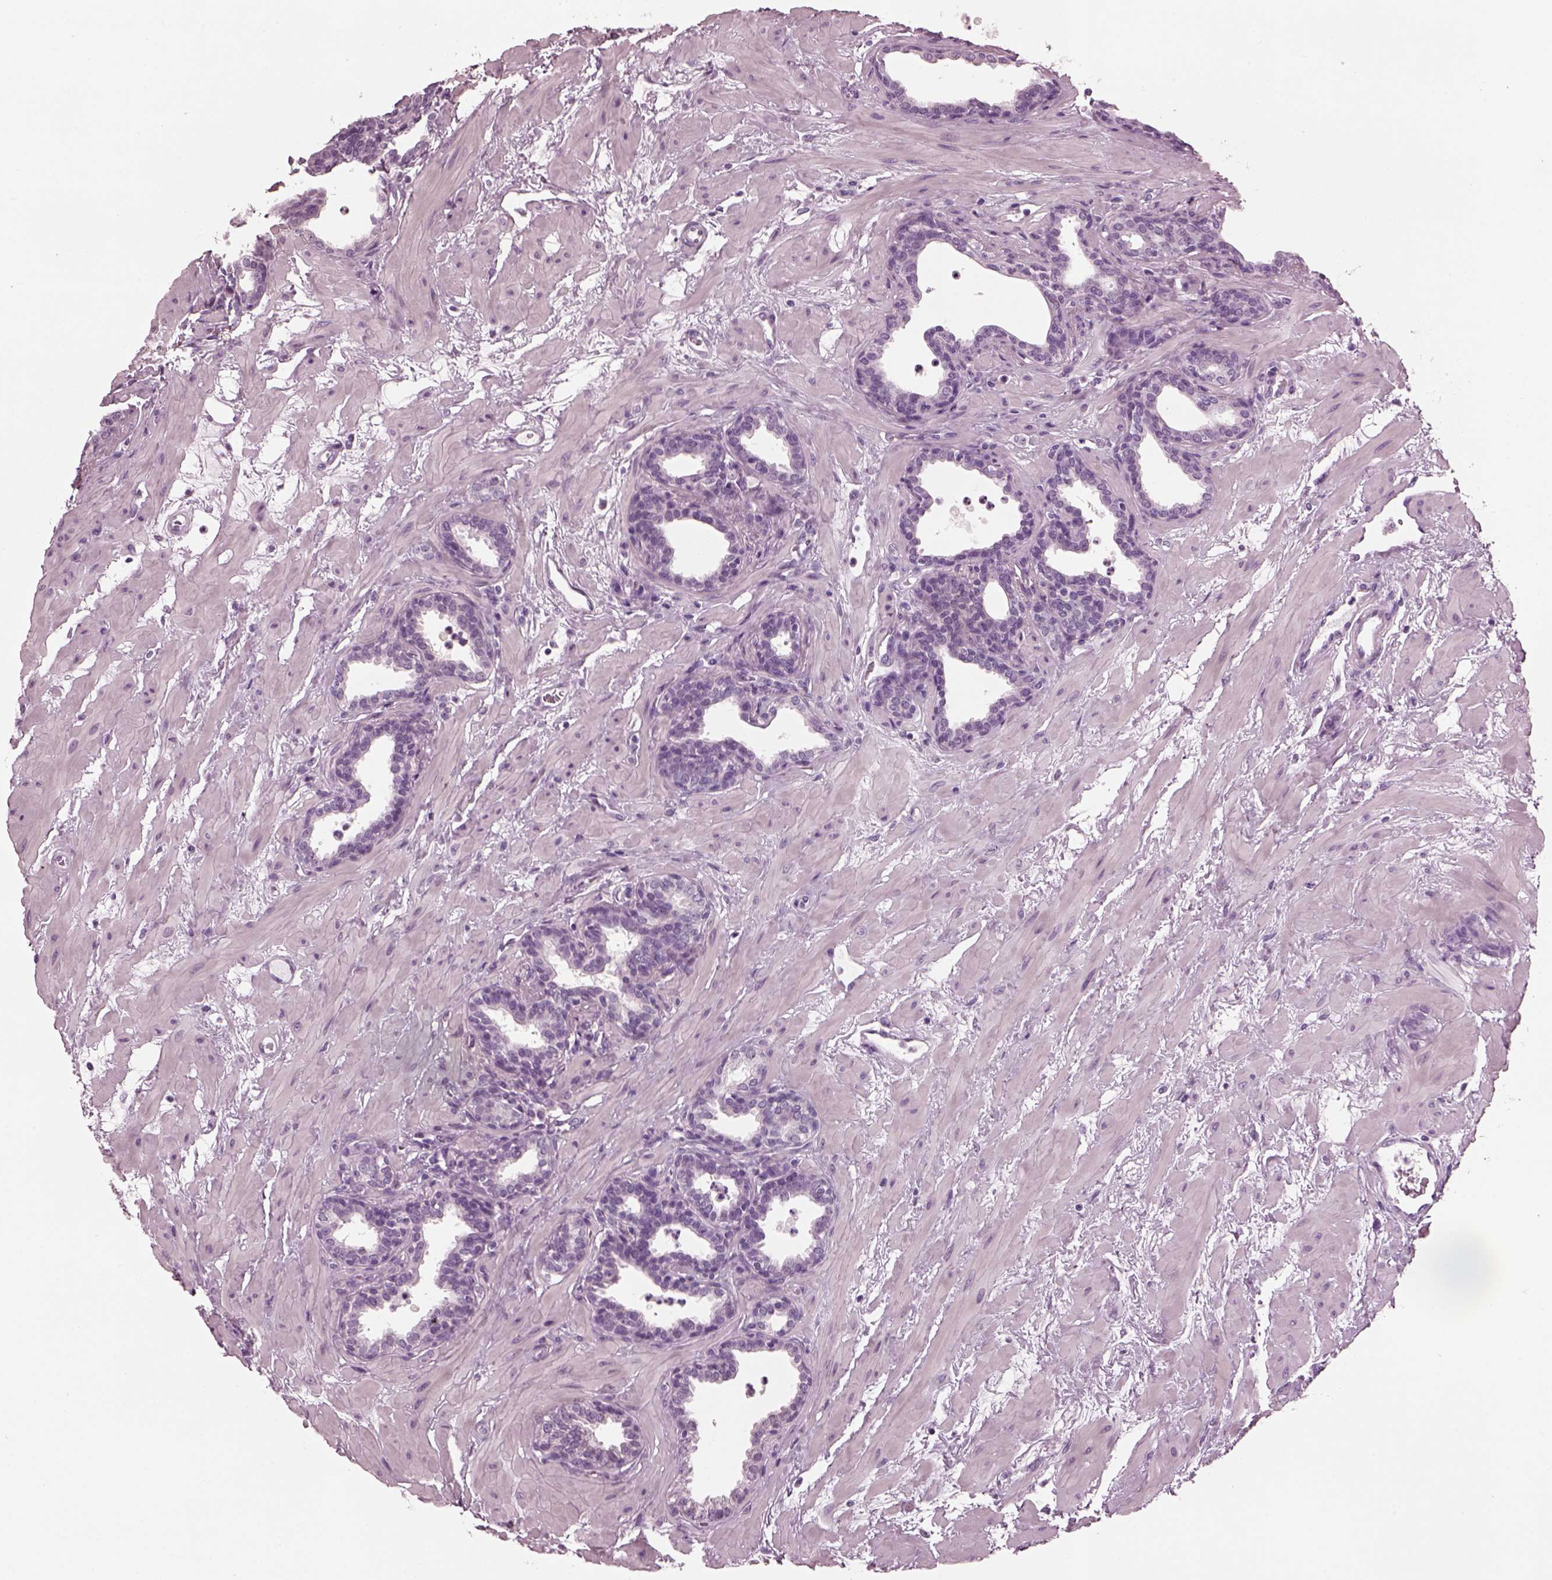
{"staining": {"intensity": "negative", "quantity": "none", "location": "none"}, "tissue": "prostate", "cell_type": "Glandular cells", "image_type": "normal", "snomed": [{"axis": "morphology", "description": "Normal tissue, NOS"}, {"axis": "topography", "description": "Prostate"}], "caption": "Immunohistochemistry (IHC) photomicrograph of unremarkable prostate stained for a protein (brown), which shows no staining in glandular cells.", "gene": "SLC6A17", "patient": {"sex": "male", "age": 37}}